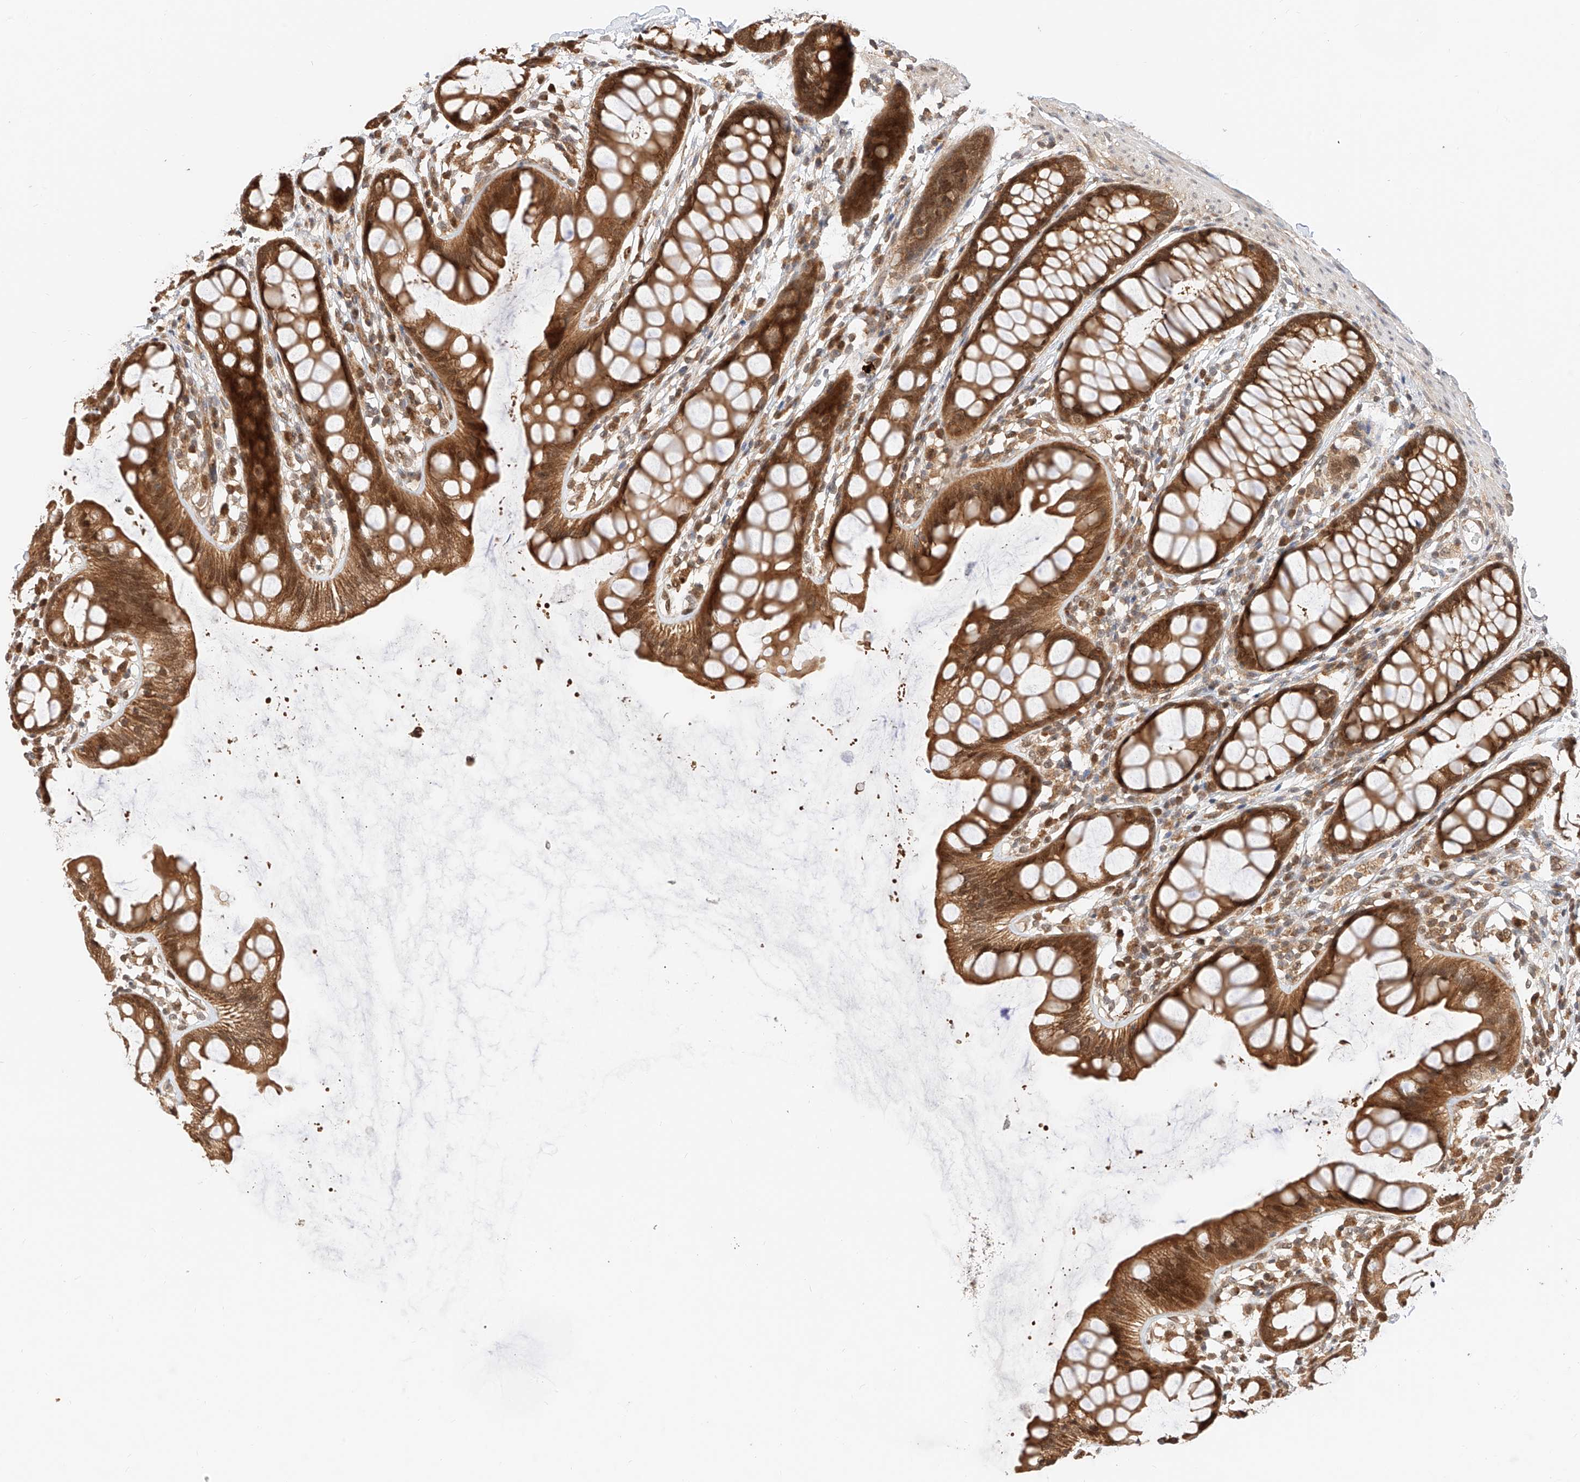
{"staining": {"intensity": "strong", "quantity": ">75%", "location": "cytoplasmic/membranous,nuclear"}, "tissue": "rectum", "cell_type": "Glandular cells", "image_type": "normal", "snomed": [{"axis": "morphology", "description": "Normal tissue, NOS"}, {"axis": "topography", "description": "Rectum"}], "caption": "Brown immunohistochemical staining in unremarkable rectum reveals strong cytoplasmic/membranous,nuclear expression in about >75% of glandular cells. Using DAB (3,3'-diaminobenzidine) (brown) and hematoxylin (blue) stains, captured at high magnification using brightfield microscopy.", "gene": "EIF4H", "patient": {"sex": "female", "age": 65}}